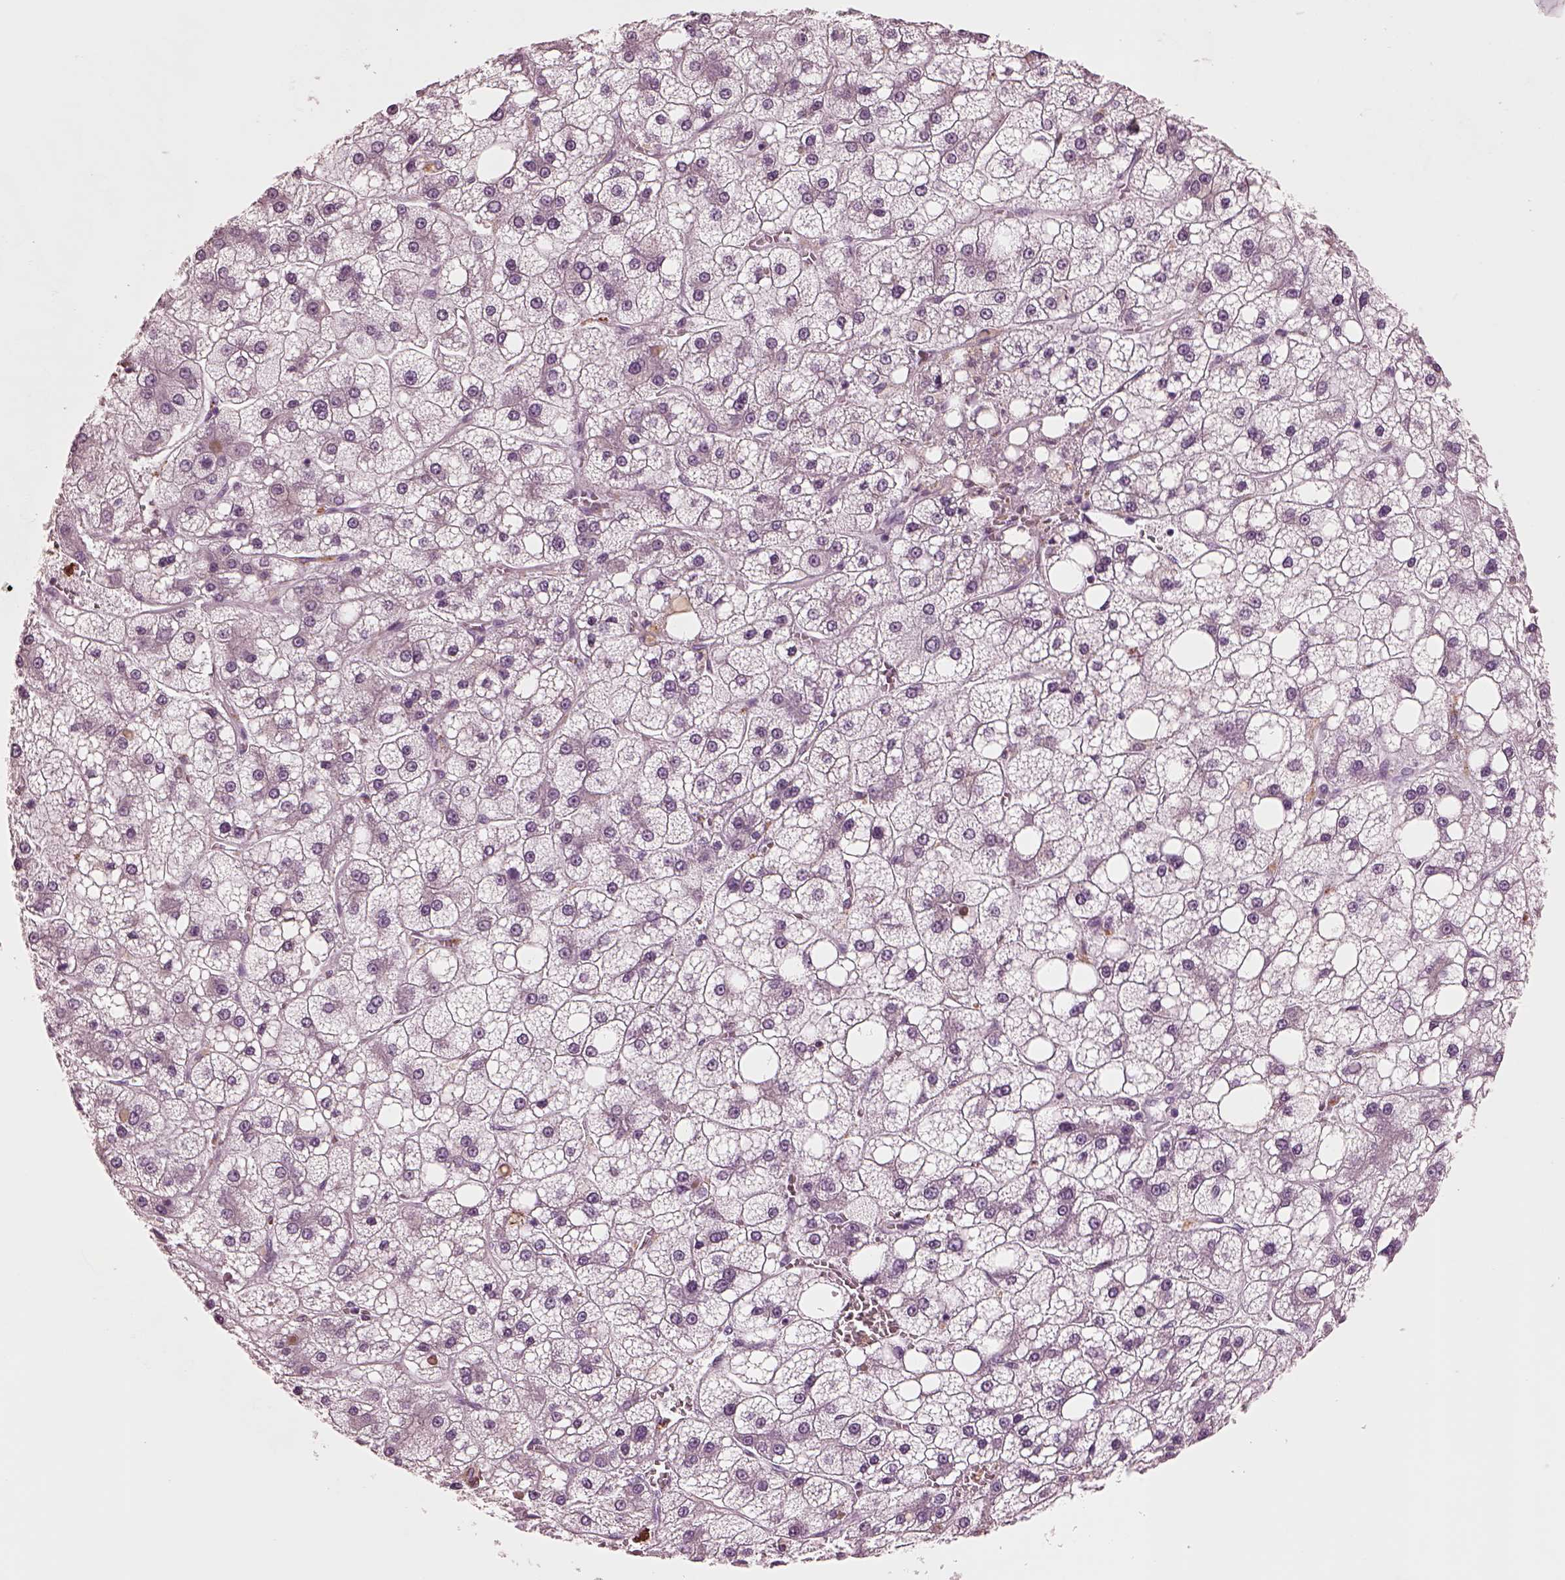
{"staining": {"intensity": "negative", "quantity": "none", "location": "none"}, "tissue": "liver cancer", "cell_type": "Tumor cells", "image_type": "cancer", "snomed": [{"axis": "morphology", "description": "Carcinoma, Hepatocellular, NOS"}, {"axis": "topography", "description": "Liver"}], "caption": "Photomicrograph shows no protein staining in tumor cells of liver cancer (hepatocellular carcinoma) tissue.", "gene": "SLAMF8", "patient": {"sex": "male", "age": 73}}